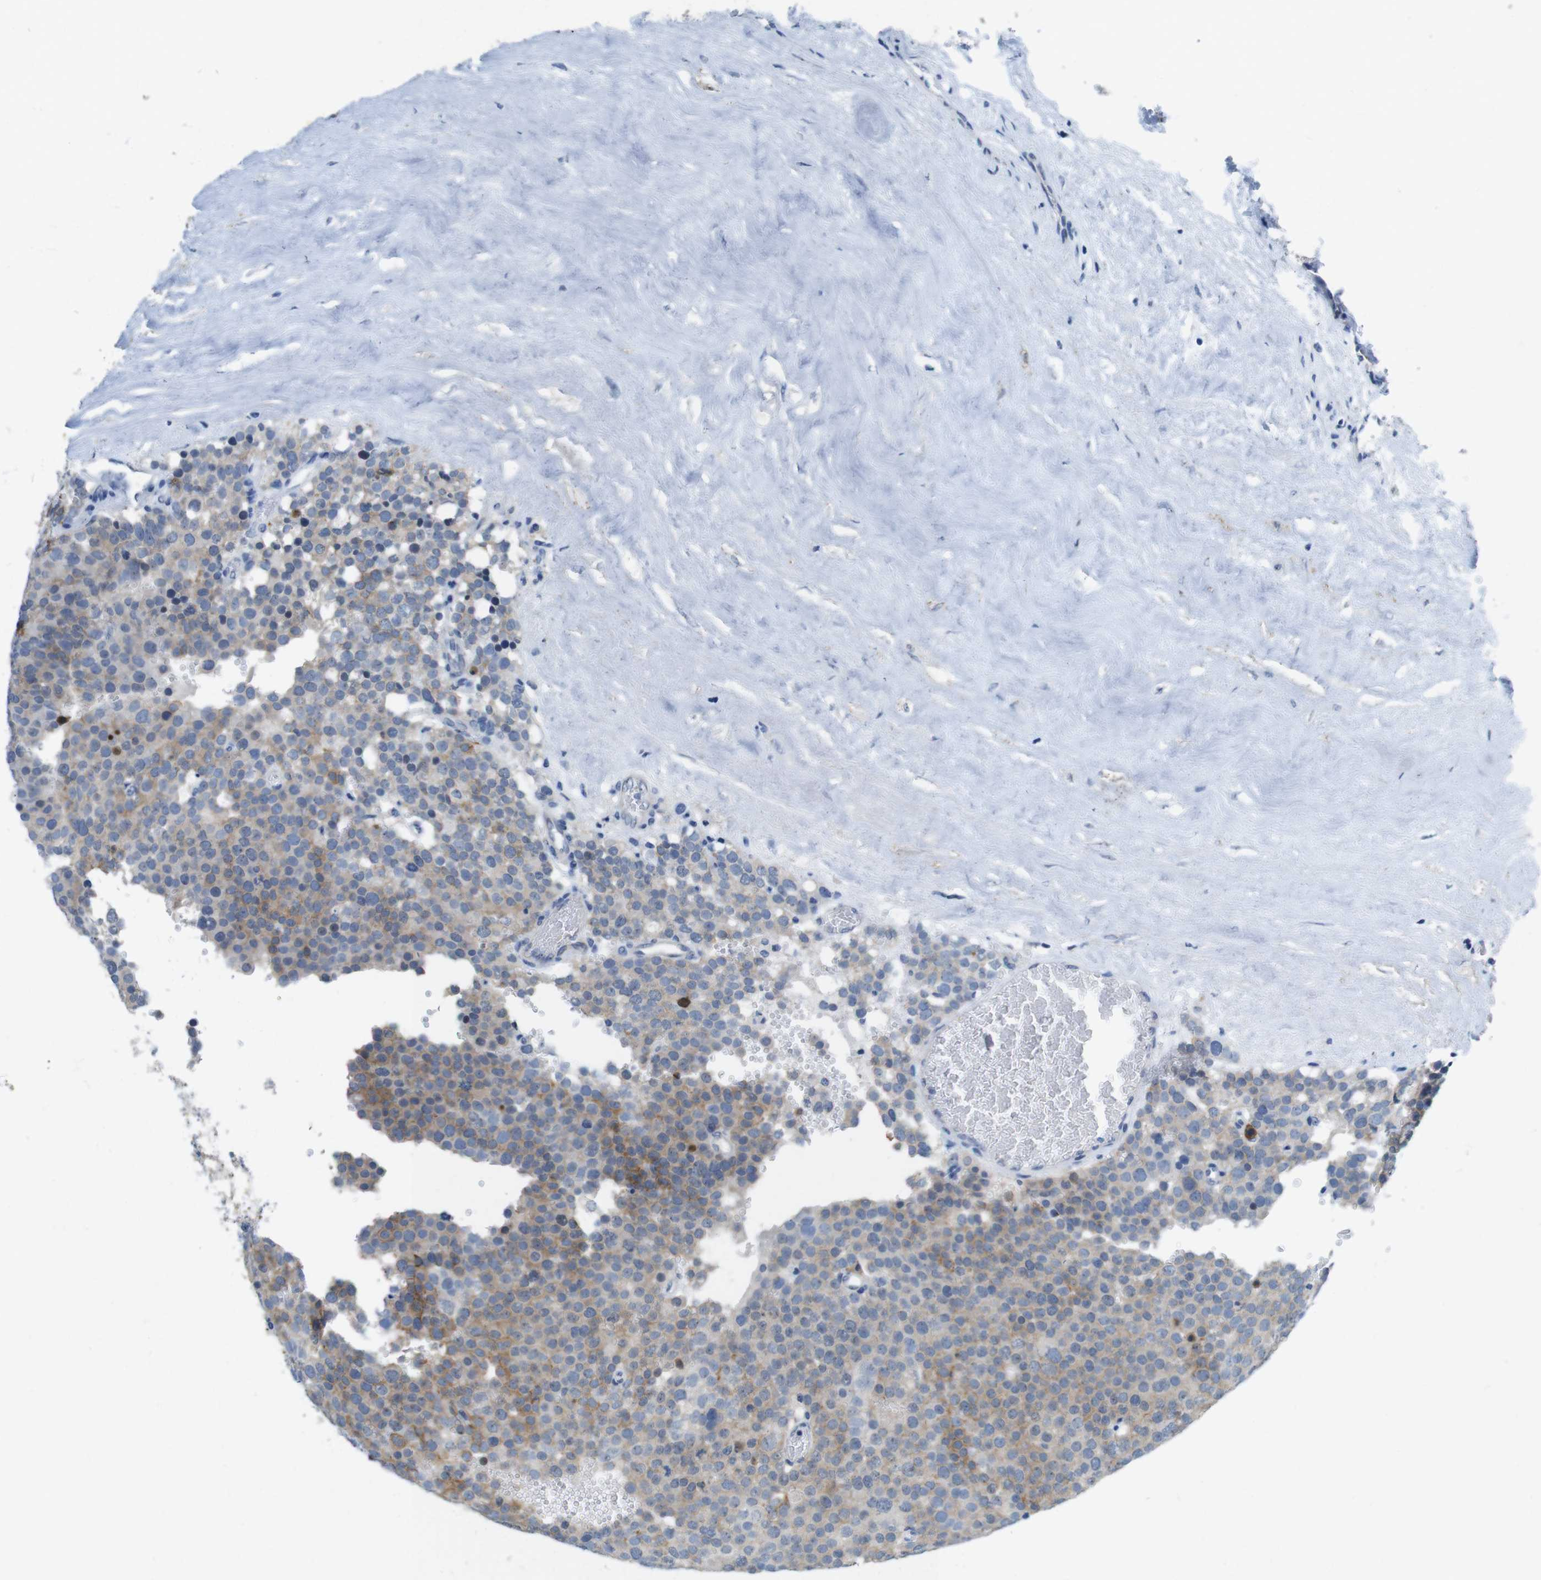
{"staining": {"intensity": "moderate", "quantity": "25%-75%", "location": "cytoplasmic/membranous"}, "tissue": "testis cancer", "cell_type": "Tumor cells", "image_type": "cancer", "snomed": [{"axis": "morphology", "description": "Normal tissue, NOS"}, {"axis": "morphology", "description": "Seminoma, NOS"}, {"axis": "topography", "description": "Testis"}], "caption": "Protein staining of testis seminoma tissue reveals moderate cytoplasmic/membranous staining in about 25%-75% of tumor cells.", "gene": "TJP3", "patient": {"sex": "male", "age": 71}}